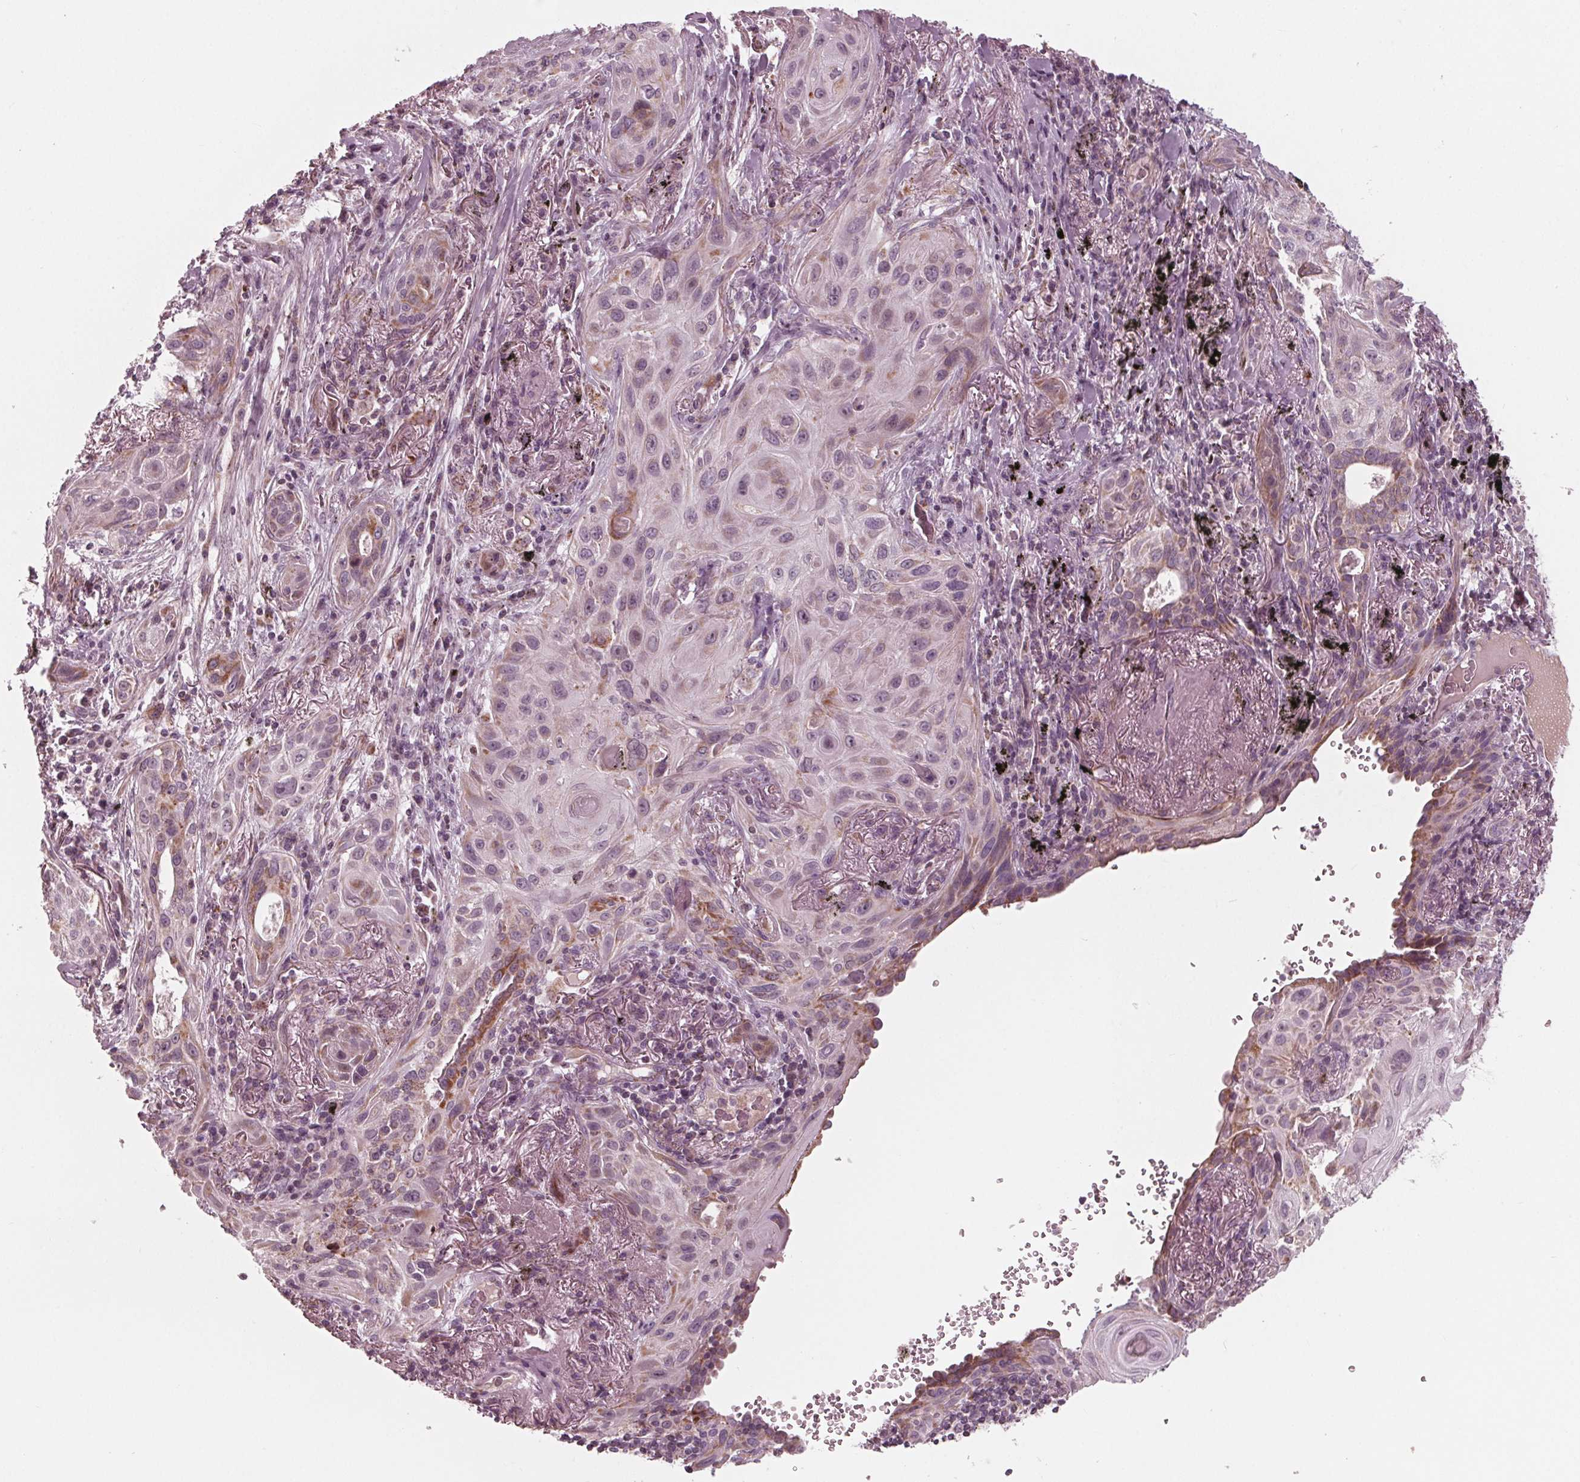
{"staining": {"intensity": "weak", "quantity": "<25%", "location": "cytoplasmic/membranous"}, "tissue": "lung cancer", "cell_type": "Tumor cells", "image_type": "cancer", "snomed": [{"axis": "morphology", "description": "Squamous cell carcinoma, NOS"}, {"axis": "topography", "description": "Lung"}], "caption": "This is an immunohistochemistry histopathology image of human lung cancer. There is no expression in tumor cells.", "gene": "DCAF4L2", "patient": {"sex": "male", "age": 79}}